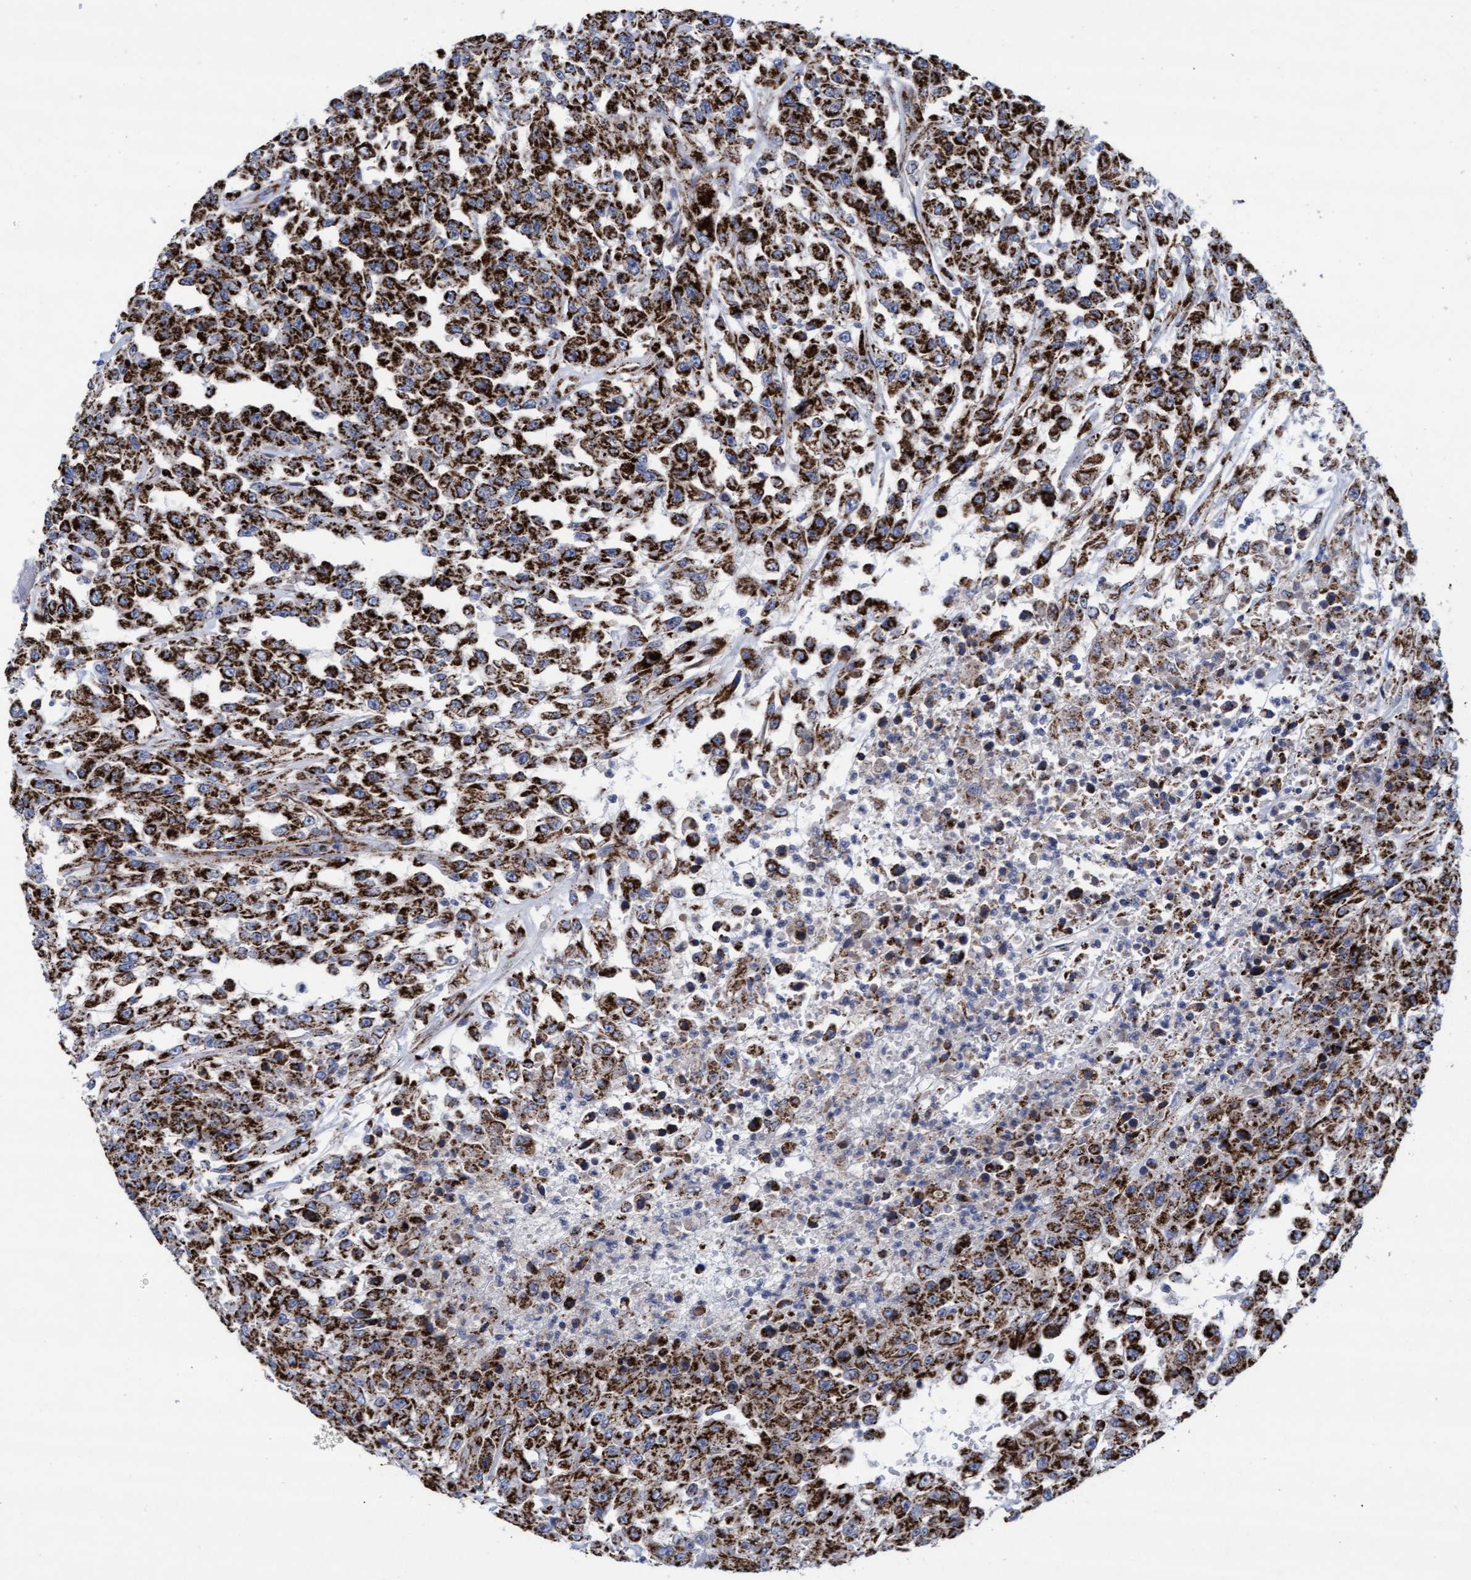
{"staining": {"intensity": "strong", "quantity": ">75%", "location": "cytoplasmic/membranous"}, "tissue": "urothelial cancer", "cell_type": "Tumor cells", "image_type": "cancer", "snomed": [{"axis": "morphology", "description": "Urothelial carcinoma, High grade"}, {"axis": "topography", "description": "Urinary bladder"}], "caption": "The image demonstrates staining of urothelial carcinoma (high-grade), revealing strong cytoplasmic/membranous protein staining (brown color) within tumor cells.", "gene": "MRPL38", "patient": {"sex": "male", "age": 46}}